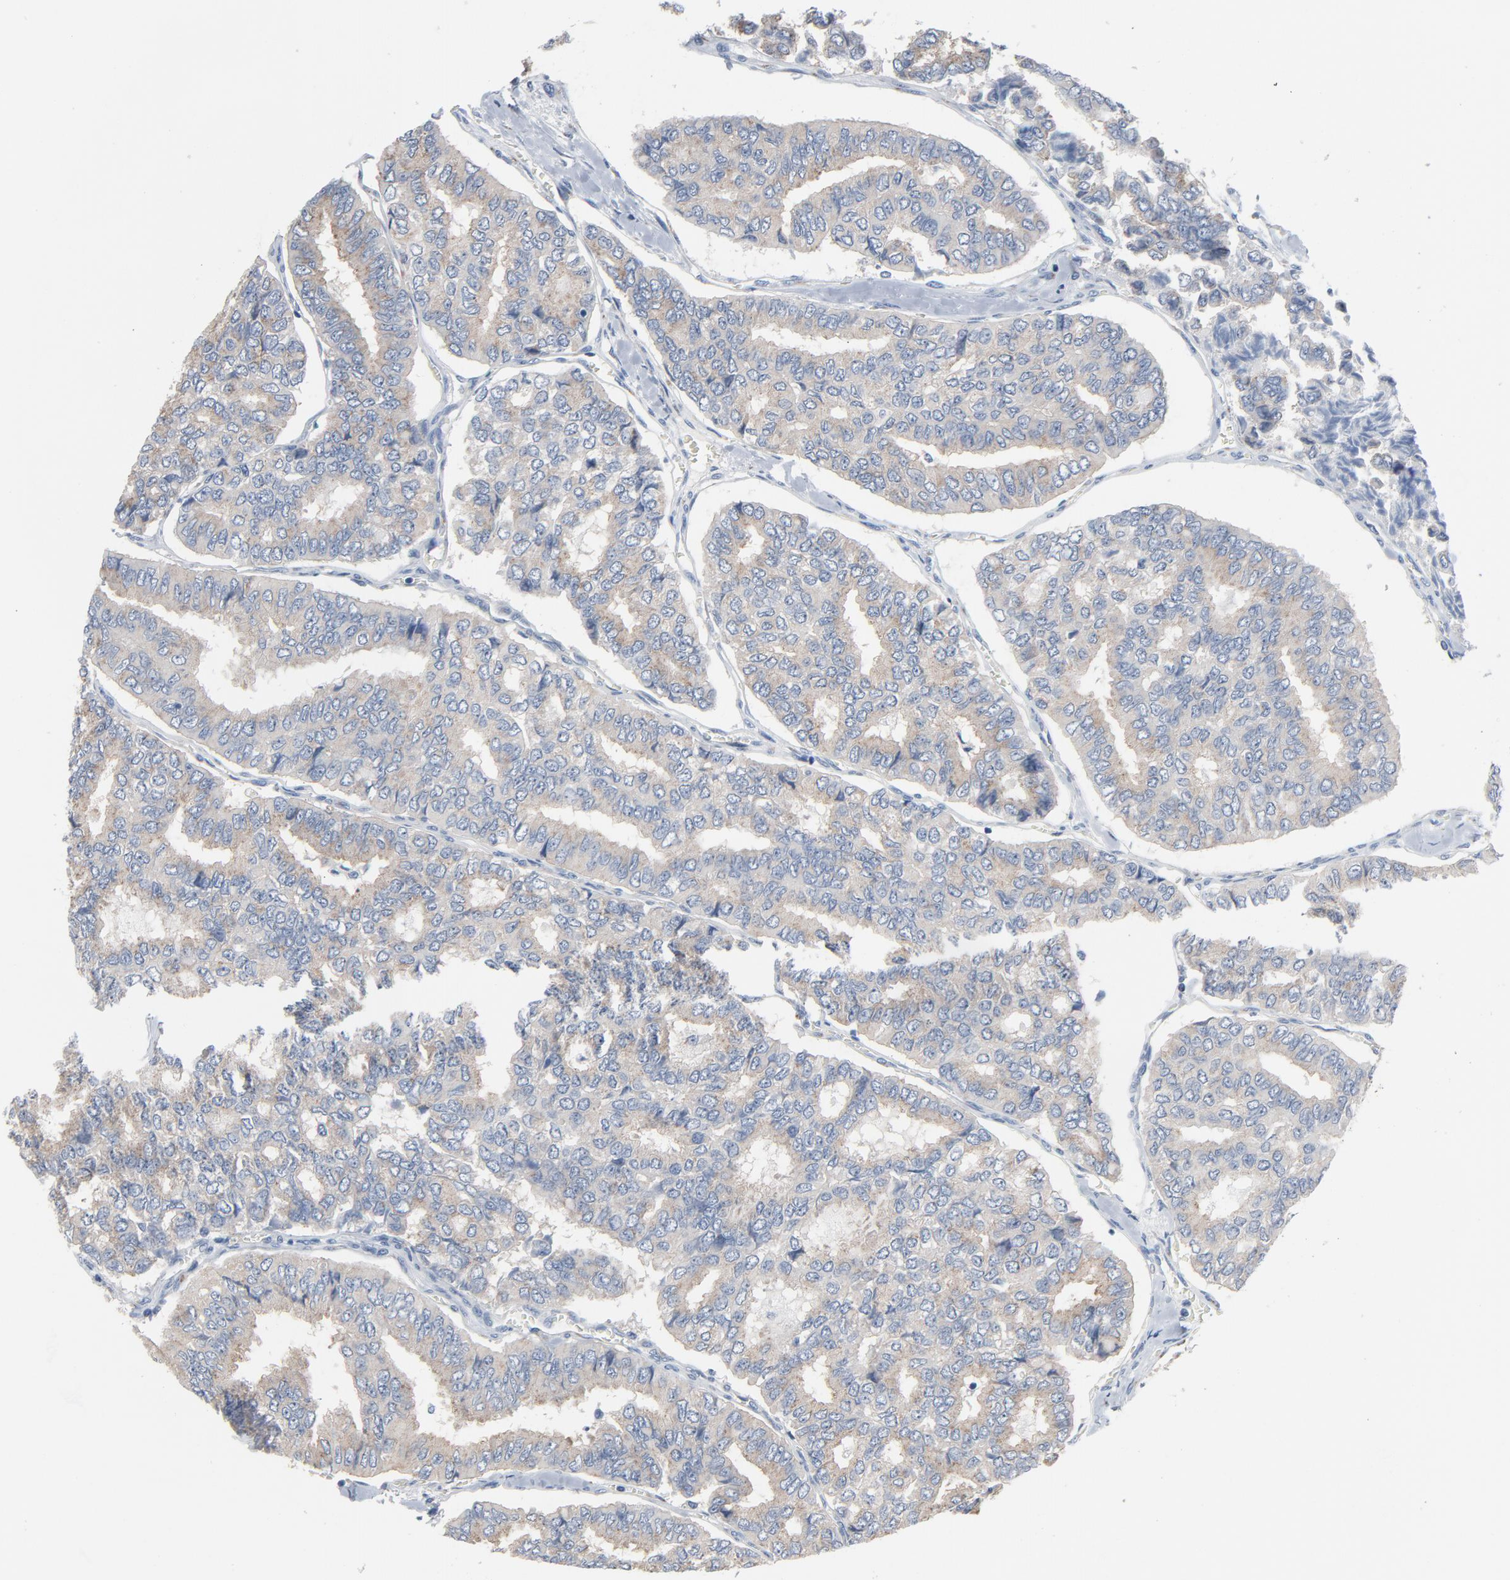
{"staining": {"intensity": "moderate", "quantity": ">75%", "location": "cytoplasmic/membranous"}, "tissue": "thyroid cancer", "cell_type": "Tumor cells", "image_type": "cancer", "snomed": [{"axis": "morphology", "description": "Papillary adenocarcinoma, NOS"}, {"axis": "topography", "description": "Thyroid gland"}], "caption": "An immunohistochemistry (IHC) histopathology image of tumor tissue is shown. Protein staining in brown labels moderate cytoplasmic/membranous positivity in papillary adenocarcinoma (thyroid) within tumor cells.", "gene": "YIPF6", "patient": {"sex": "female", "age": 35}}